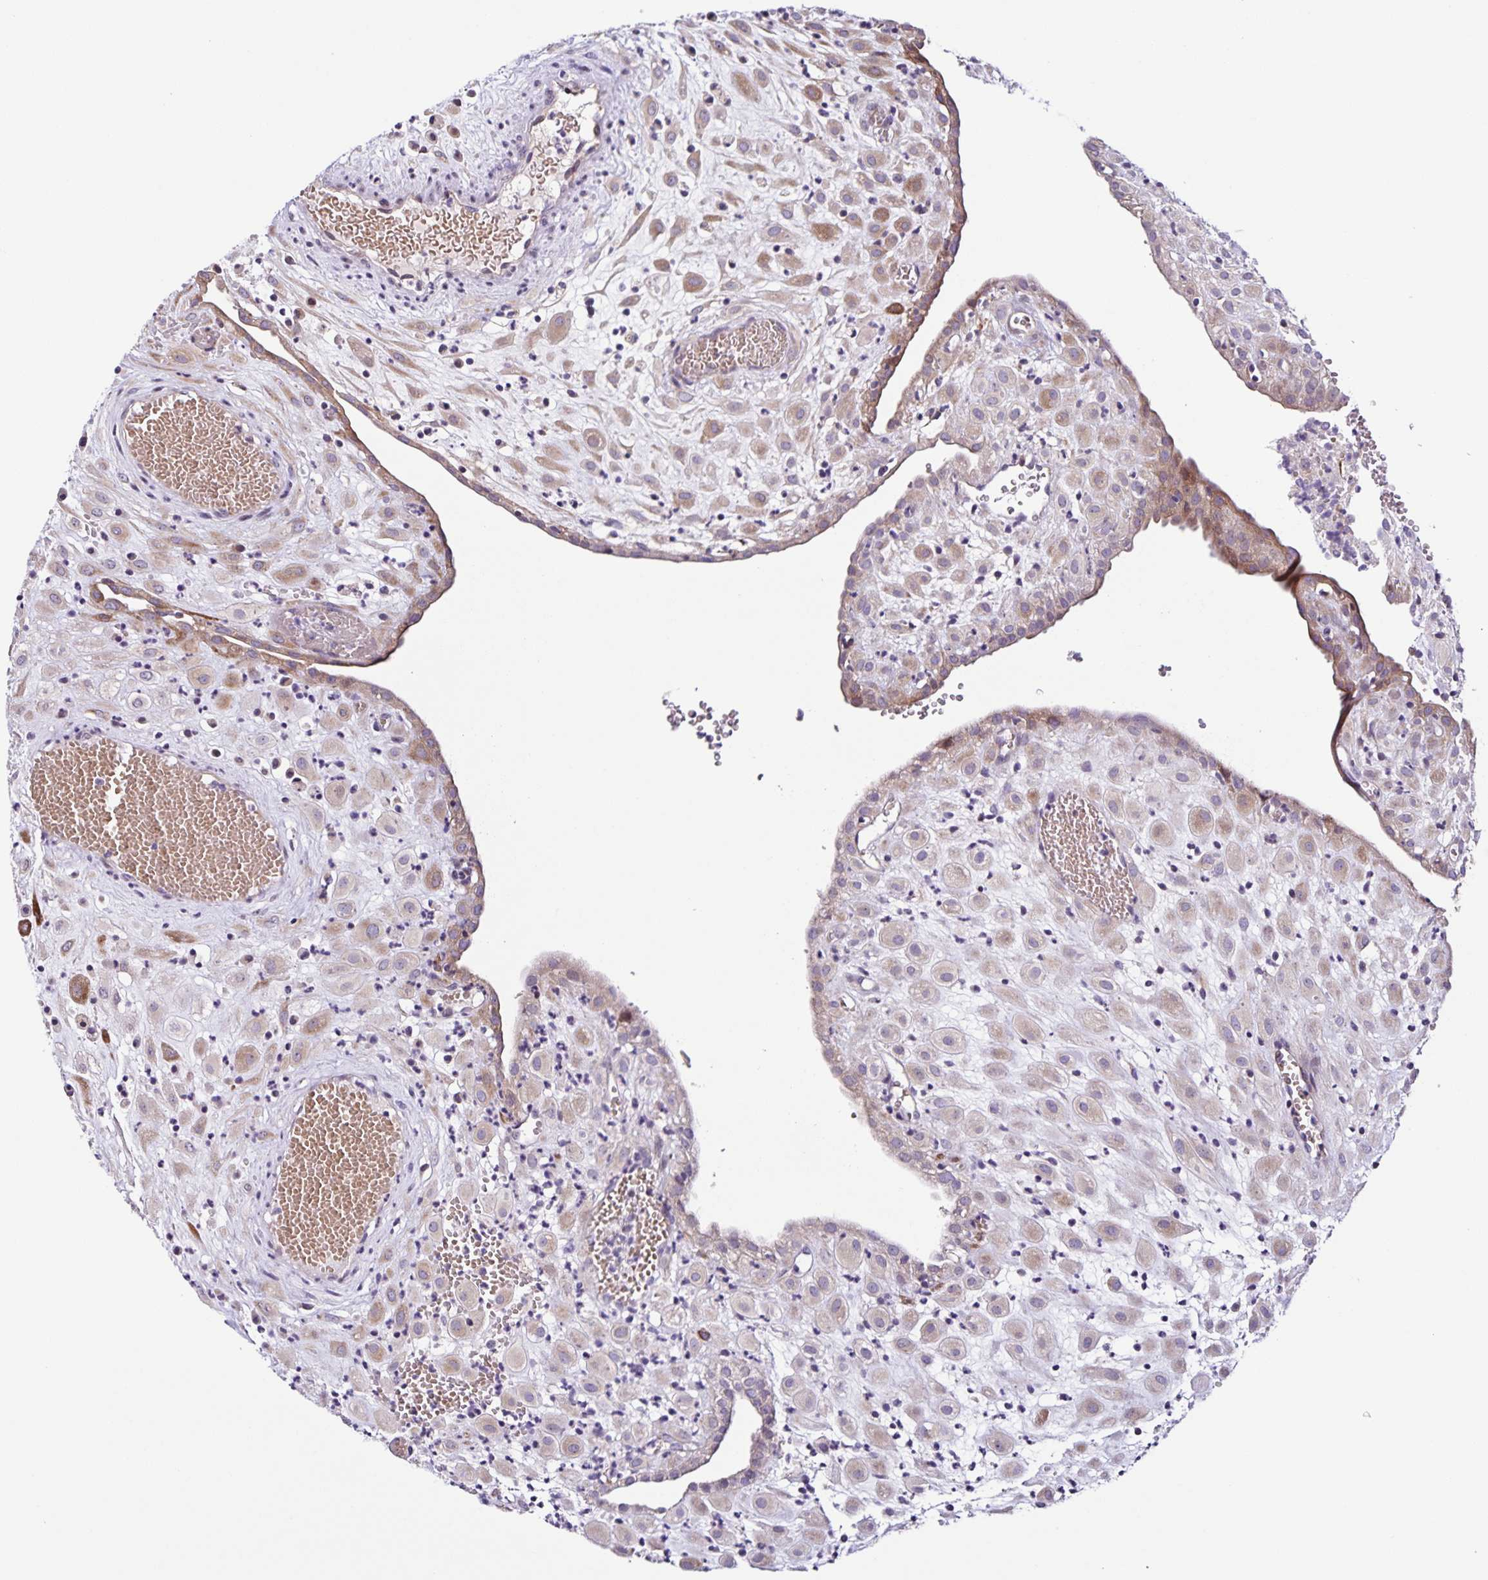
{"staining": {"intensity": "weak", "quantity": ">75%", "location": "cytoplasmic/membranous"}, "tissue": "placenta", "cell_type": "Decidual cells", "image_type": "normal", "snomed": [{"axis": "morphology", "description": "Normal tissue, NOS"}, {"axis": "topography", "description": "Placenta"}], "caption": "This image demonstrates immunohistochemistry (IHC) staining of normal placenta, with low weak cytoplasmic/membranous staining in about >75% of decidual cells.", "gene": "RNFT2", "patient": {"sex": "female", "age": 24}}